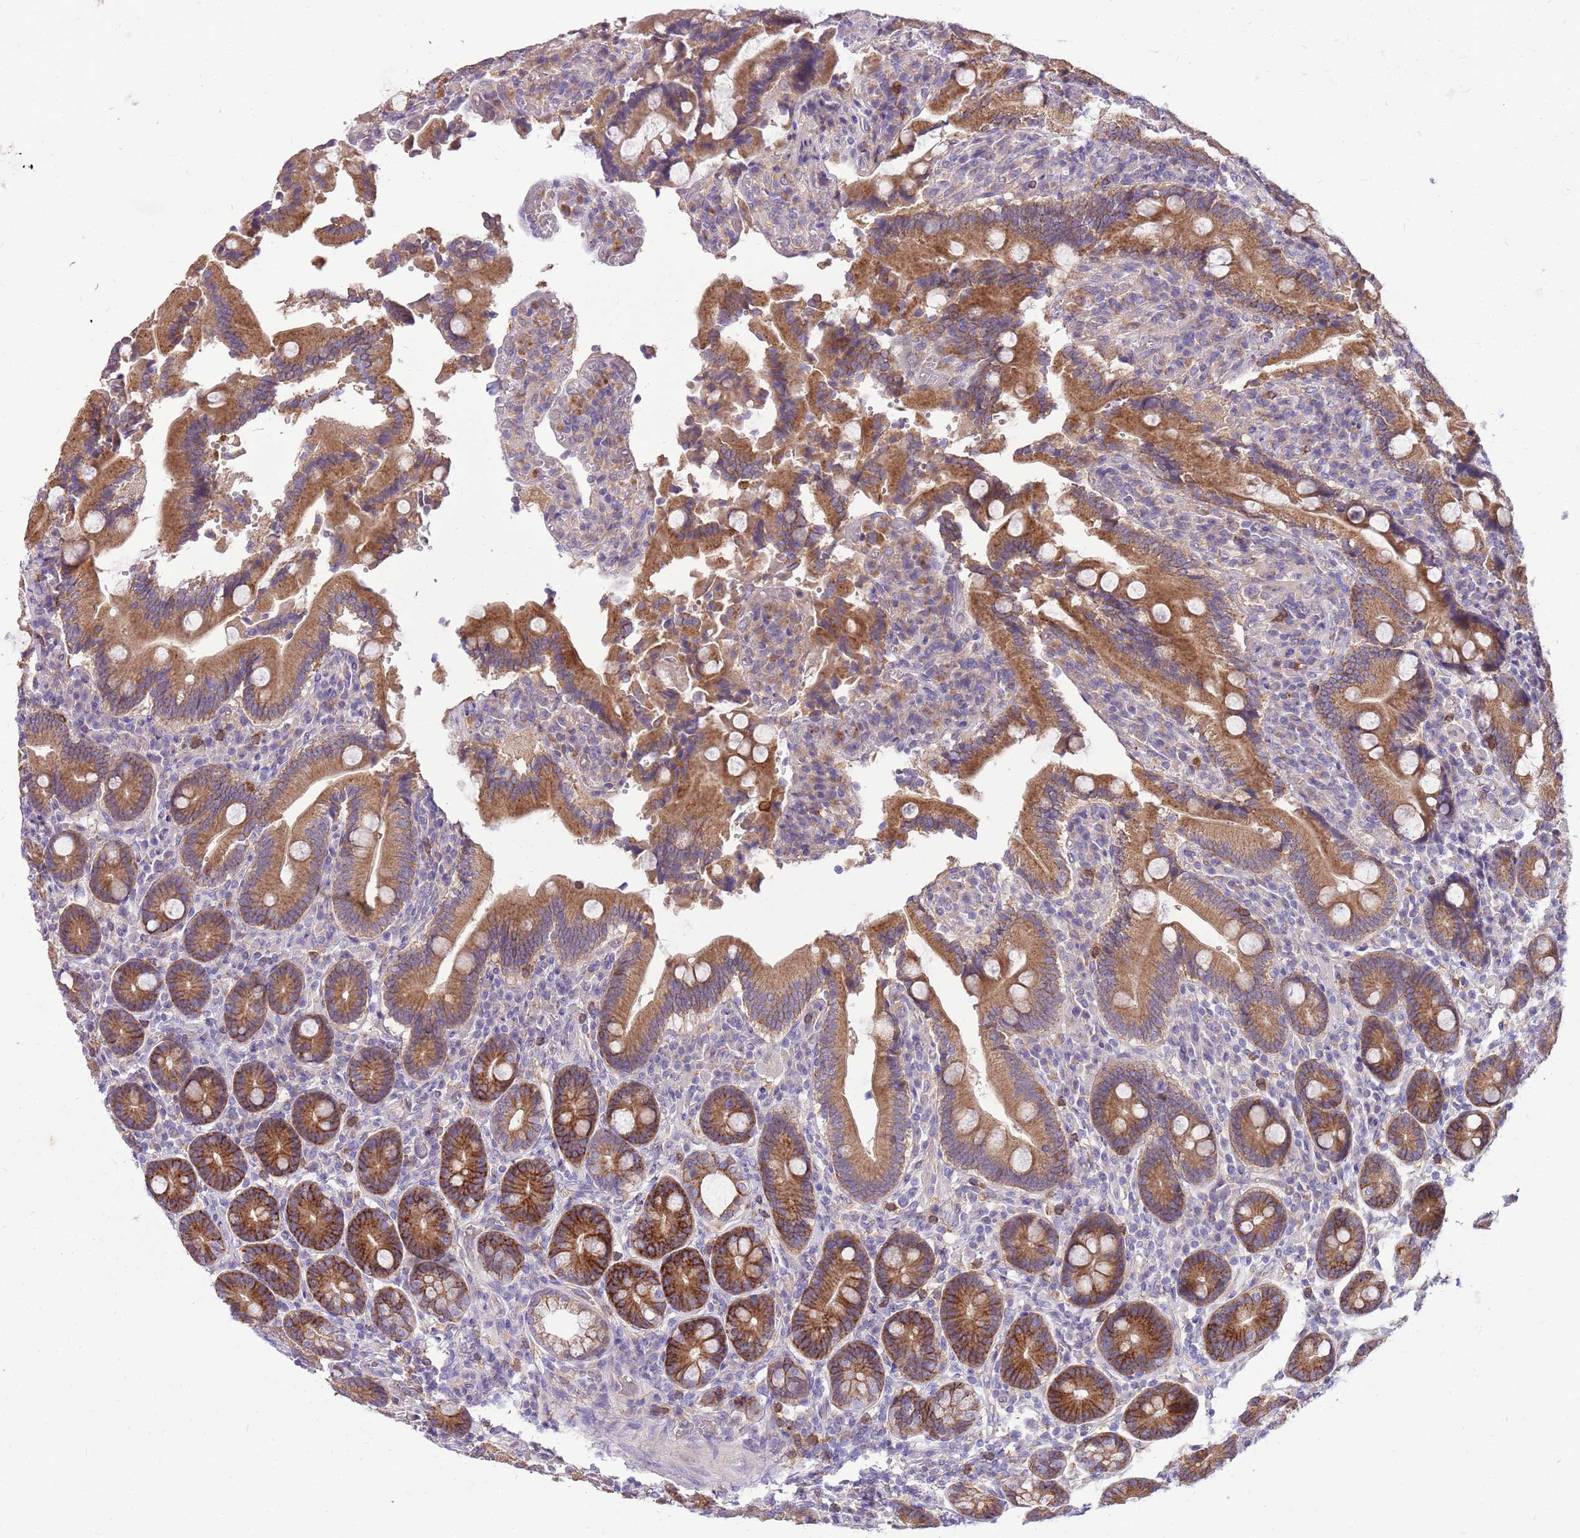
{"staining": {"intensity": "strong", "quantity": ">75%", "location": "cytoplasmic/membranous"}, "tissue": "duodenum", "cell_type": "Glandular cells", "image_type": "normal", "snomed": [{"axis": "morphology", "description": "Normal tissue, NOS"}, {"axis": "topography", "description": "Duodenum"}], "caption": "Immunohistochemical staining of normal duodenum demonstrates strong cytoplasmic/membranous protein expression in approximately >75% of glandular cells. The staining was performed using DAB (3,3'-diaminobenzidine), with brown indicating positive protein expression. Nuclei are stained blue with hematoxylin.", "gene": "WDR90", "patient": {"sex": "female", "age": 62}}